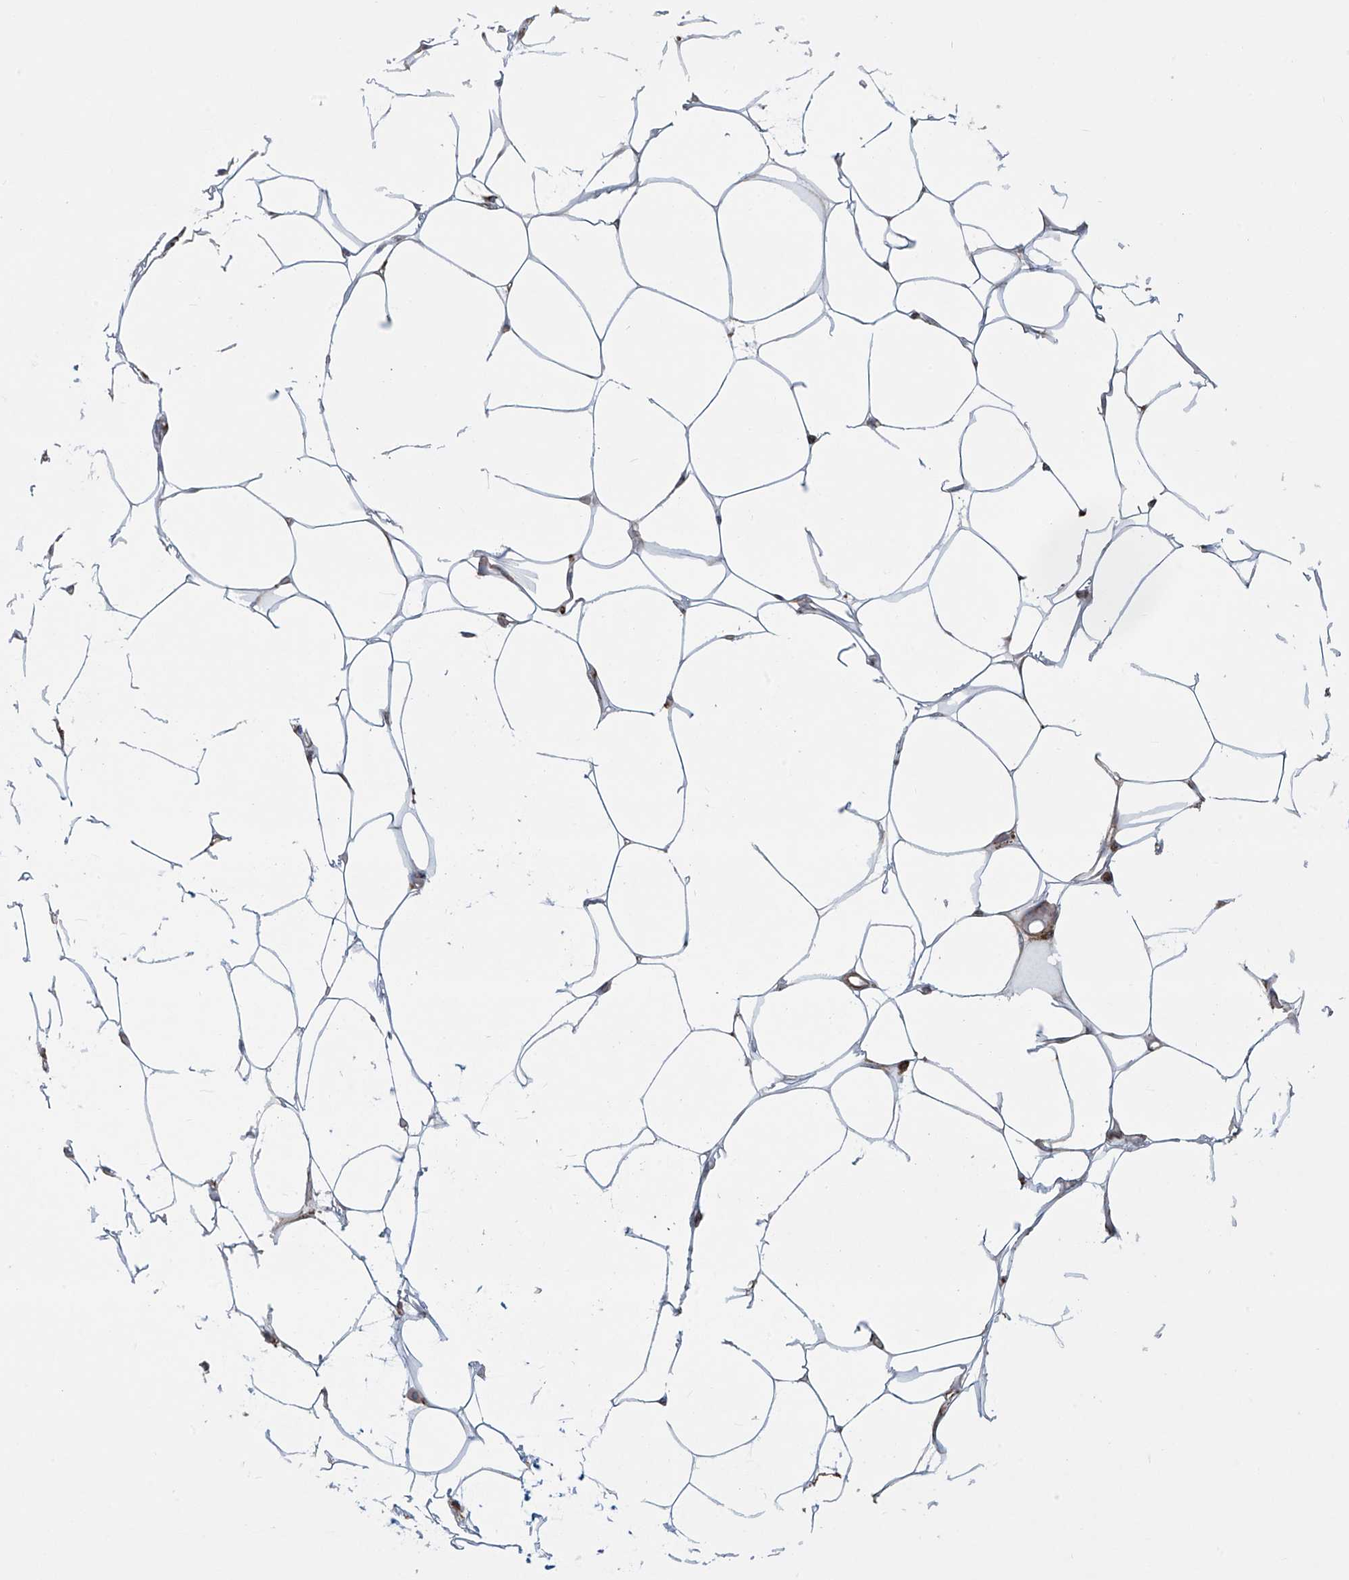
{"staining": {"intensity": "negative", "quantity": "none", "location": "none"}, "tissue": "adipose tissue", "cell_type": "Adipocytes", "image_type": "normal", "snomed": [{"axis": "morphology", "description": "Normal tissue, NOS"}, {"axis": "topography", "description": "Breast"}], "caption": "Micrograph shows no significant protein staining in adipocytes of normal adipose tissue.", "gene": "MX1", "patient": {"sex": "female", "age": 23}}